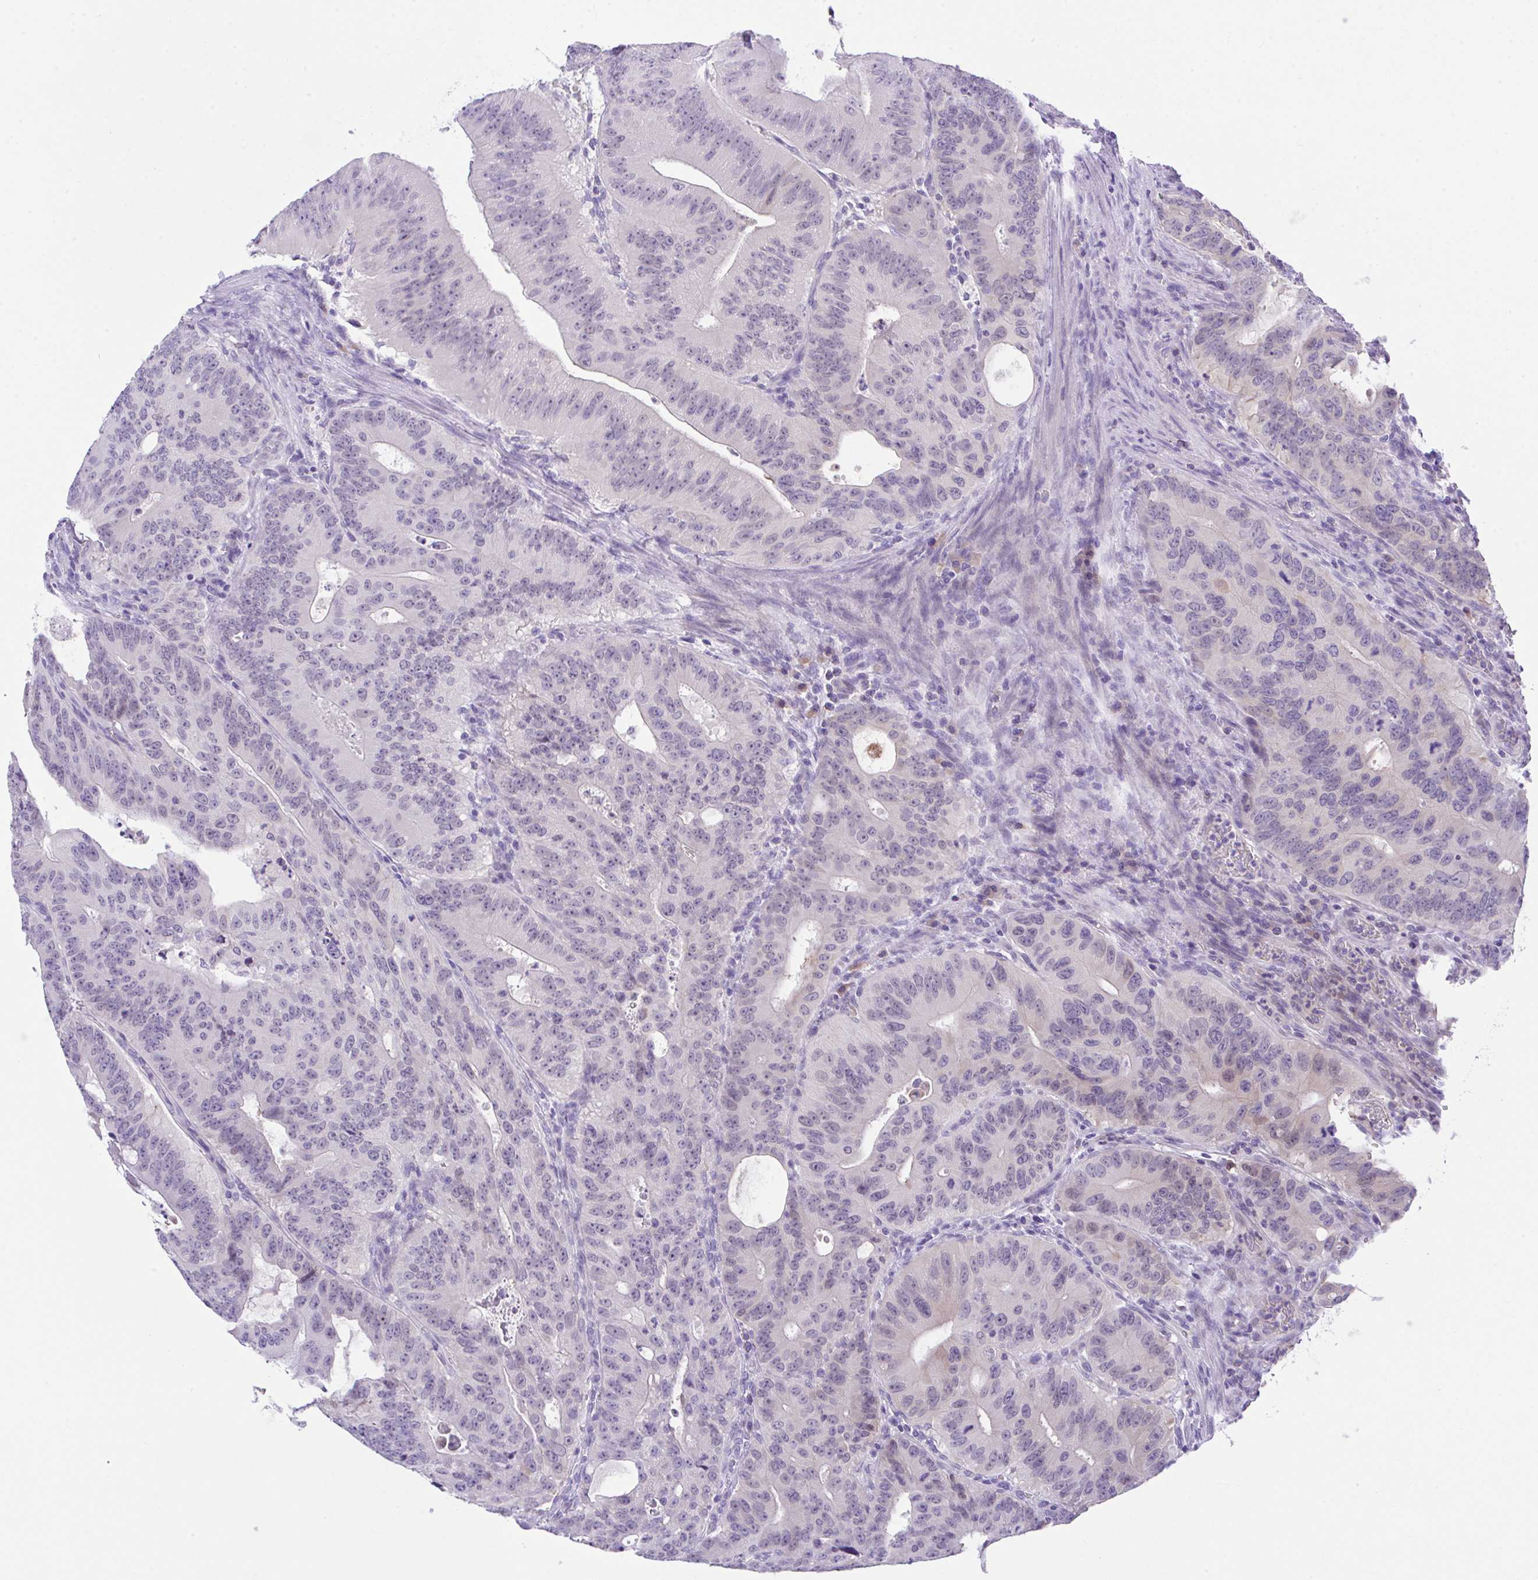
{"staining": {"intensity": "weak", "quantity": "<25%", "location": "nuclear"}, "tissue": "colorectal cancer", "cell_type": "Tumor cells", "image_type": "cancer", "snomed": [{"axis": "morphology", "description": "Adenocarcinoma, NOS"}, {"axis": "topography", "description": "Colon"}], "caption": "The micrograph shows no staining of tumor cells in colorectal adenocarcinoma.", "gene": "HOXB4", "patient": {"sex": "male", "age": 62}}